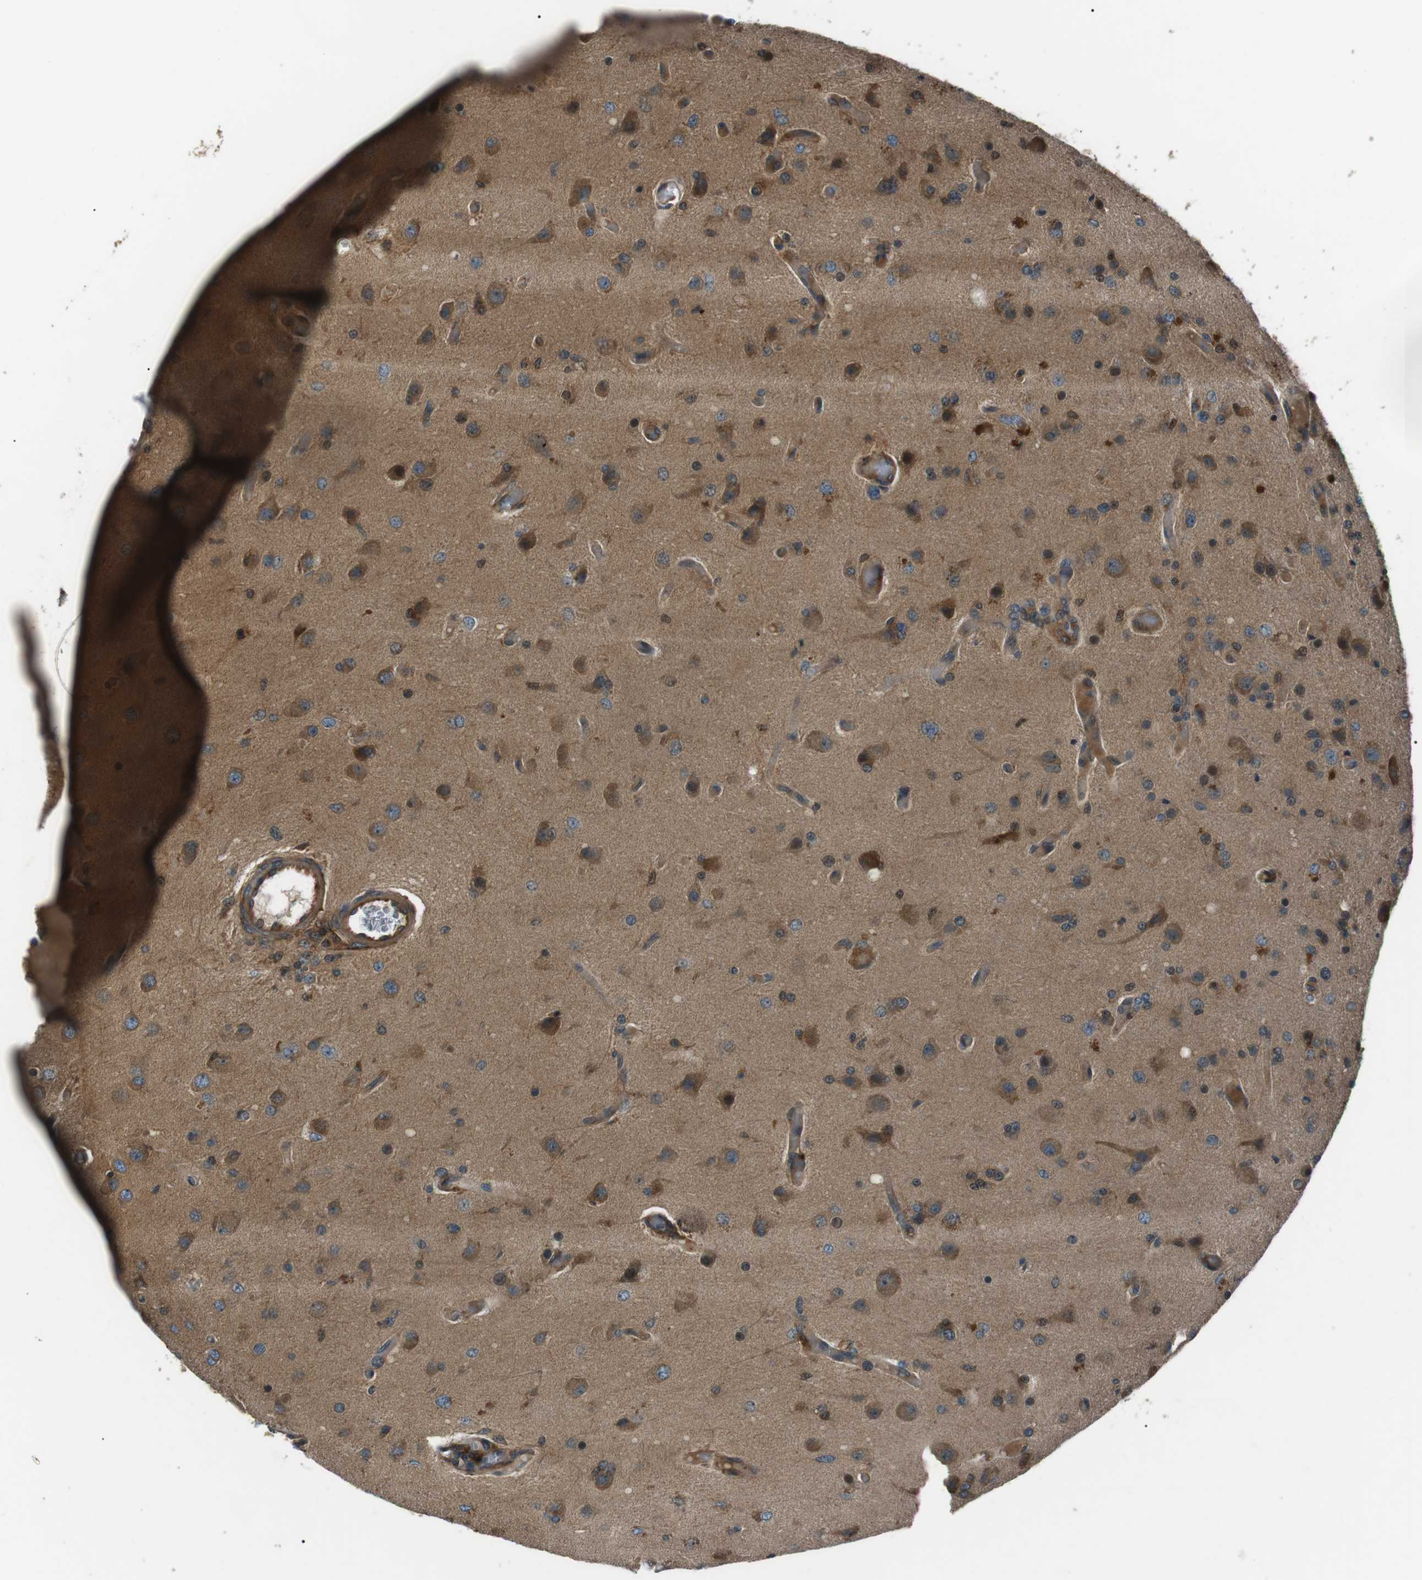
{"staining": {"intensity": "moderate", "quantity": ">75%", "location": "cytoplasmic/membranous"}, "tissue": "glioma", "cell_type": "Tumor cells", "image_type": "cancer", "snomed": [{"axis": "morphology", "description": "Normal tissue, NOS"}, {"axis": "morphology", "description": "Glioma, malignant, High grade"}, {"axis": "topography", "description": "Cerebral cortex"}], "caption": "Immunohistochemistry micrograph of neoplastic tissue: glioma stained using immunohistochemistry reveals medium levels of moderate protein expression localized specifically in the cytoplasmic/membranous of tumor cells, appearing as a cytoplasmic/membranous brown color.", "gene": "GPR161", "patient": {"sex": "male", "age": 77}}